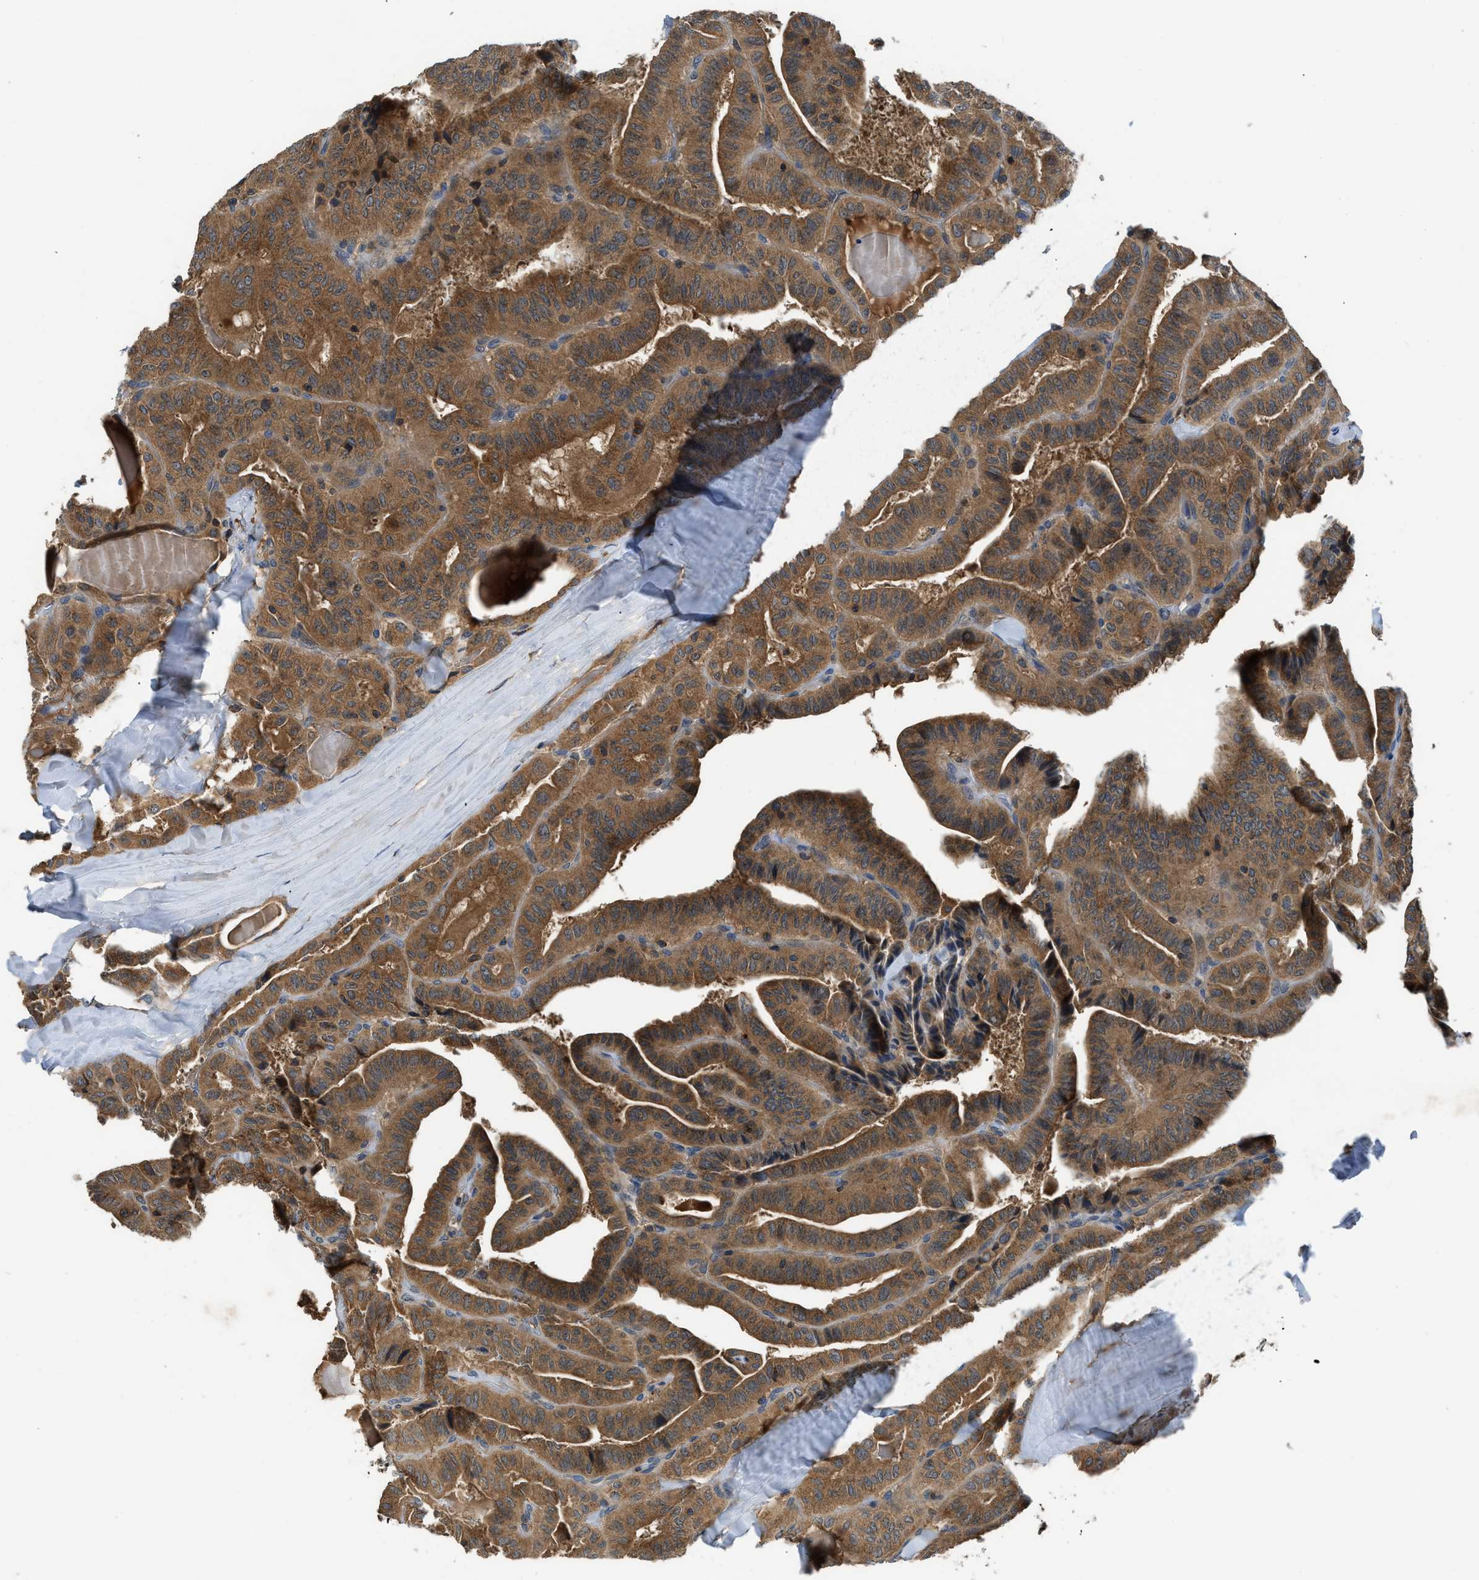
{"staining": {"intensity": "moderate", "quantity": ">75%", "location": "cytoplasmic/membranous"}, "tissue": "thyroid cancer", "cell_type": "Tumor cells", "image_type": "cancer", "snomed": [{"axis": "morphology", "description": "Papillary adenocarcinoma, NOS"}, {"axis": "topography", "description": "Thyroid gland"}], "caption": "This histopathology image demonstrates IHC staining of human papillary adenocarcinoma (thyroid), with medium moderate cytoplasmic/membranous staining in approximately >75% of tumor cells.", "gene": "PAFAH2", "patient": {"sex": "male", "age": 77}}